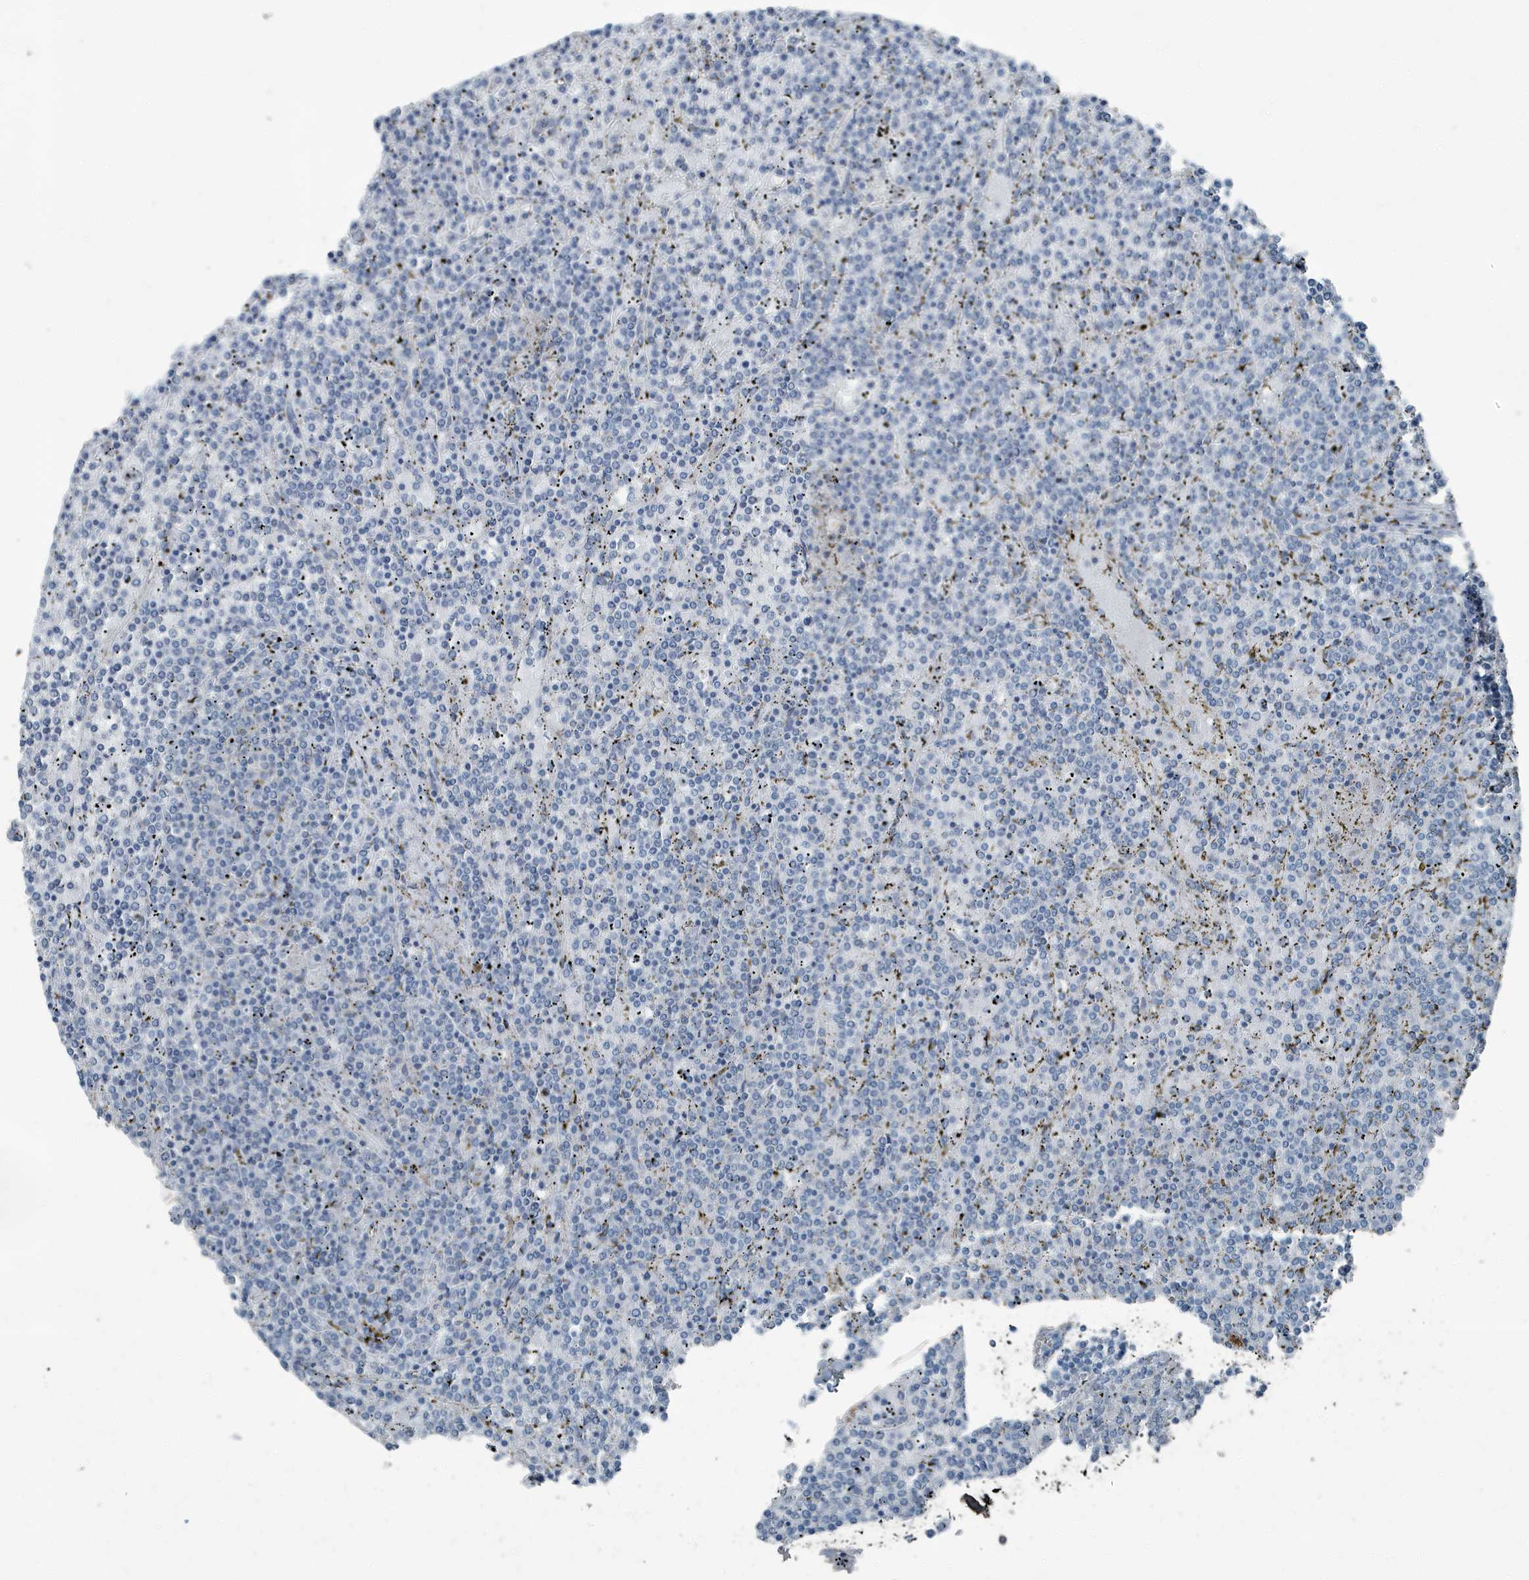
{"staining": {"intensity": "negative", "quantity": "none", "location": "none"}, "tissue": "lymphoma", "cell_type": "Tumor cells", "image_type": "cancer", "snomed": [{"axis": "morphology", "description": "Malignant lymphoma, non-Hodgkin's type, Low grade"}, {"axis": "topography", "description": "Spleen"}], "caption": "The image shows no staining of tumor cells in malignant lymphoma, non-Hodgkin's type (low-grade). The staining was performed using DAB to visualize the protein expression in brown, while the nuclei were stained in blue with hematoxylin (Magnification: 20x).", "gene": "FAM162A", "patient": {"sex": "female", "age": 19}}